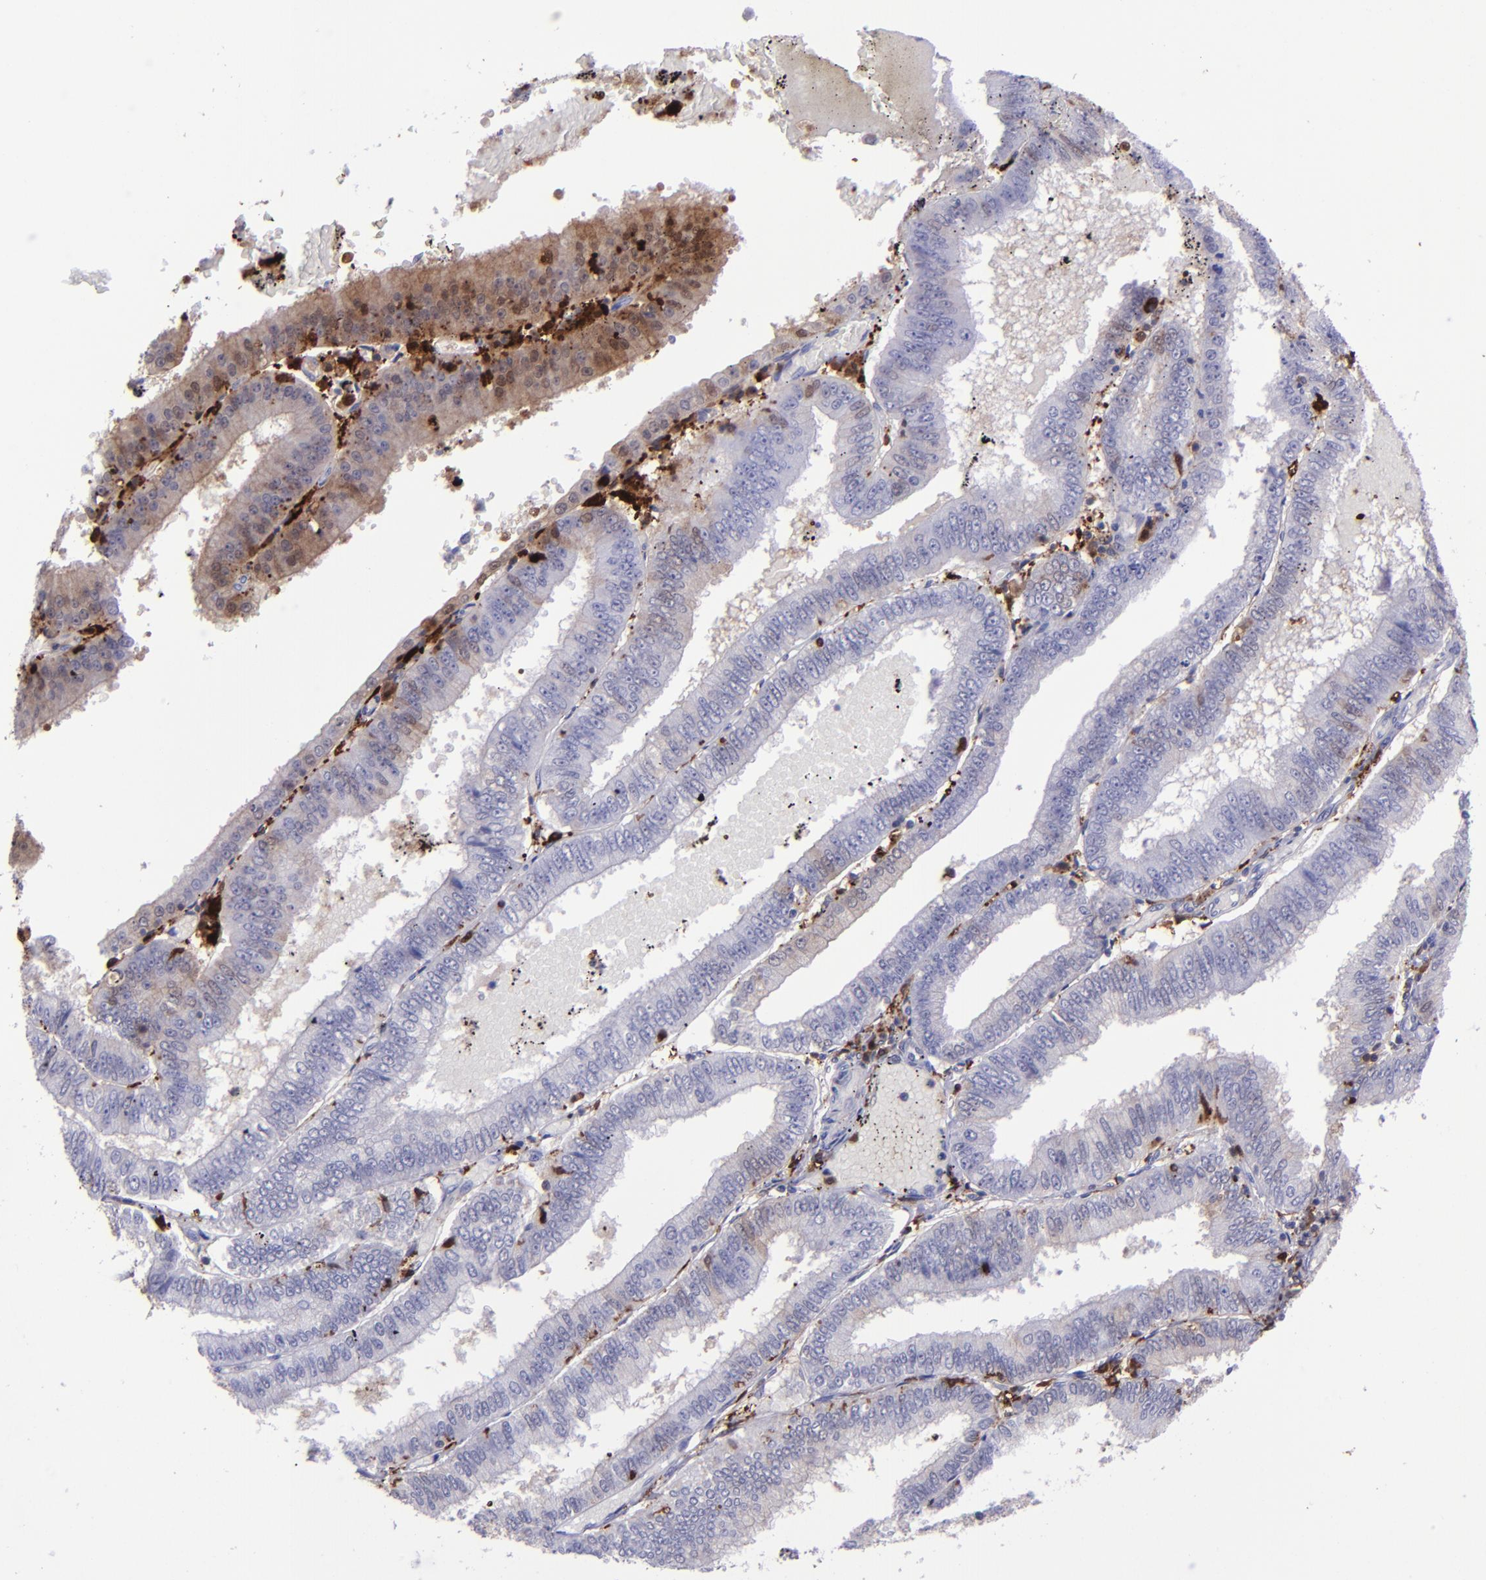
{"staining": {"intensity": "weak", "quantity": ">75%", "location": "cytoplasmic/membranous"}, "tissue": "endometrial cancer", "cell_type": "Tumor cells", "image_type": "cancer", "snomed": [{"axis": "morphology", "description": "Adenocarcinoma, NOS"}, {"axis": "topography", "description": "Endometrium"}], "caption": "Immunohistochemical staining of human endometrial cancer exhibits weak cytoplasmic/membranous protein expression in about >75% of tumor cells.", "gene": "TYMP", "patient": {"sex": "female", "age": 66}}